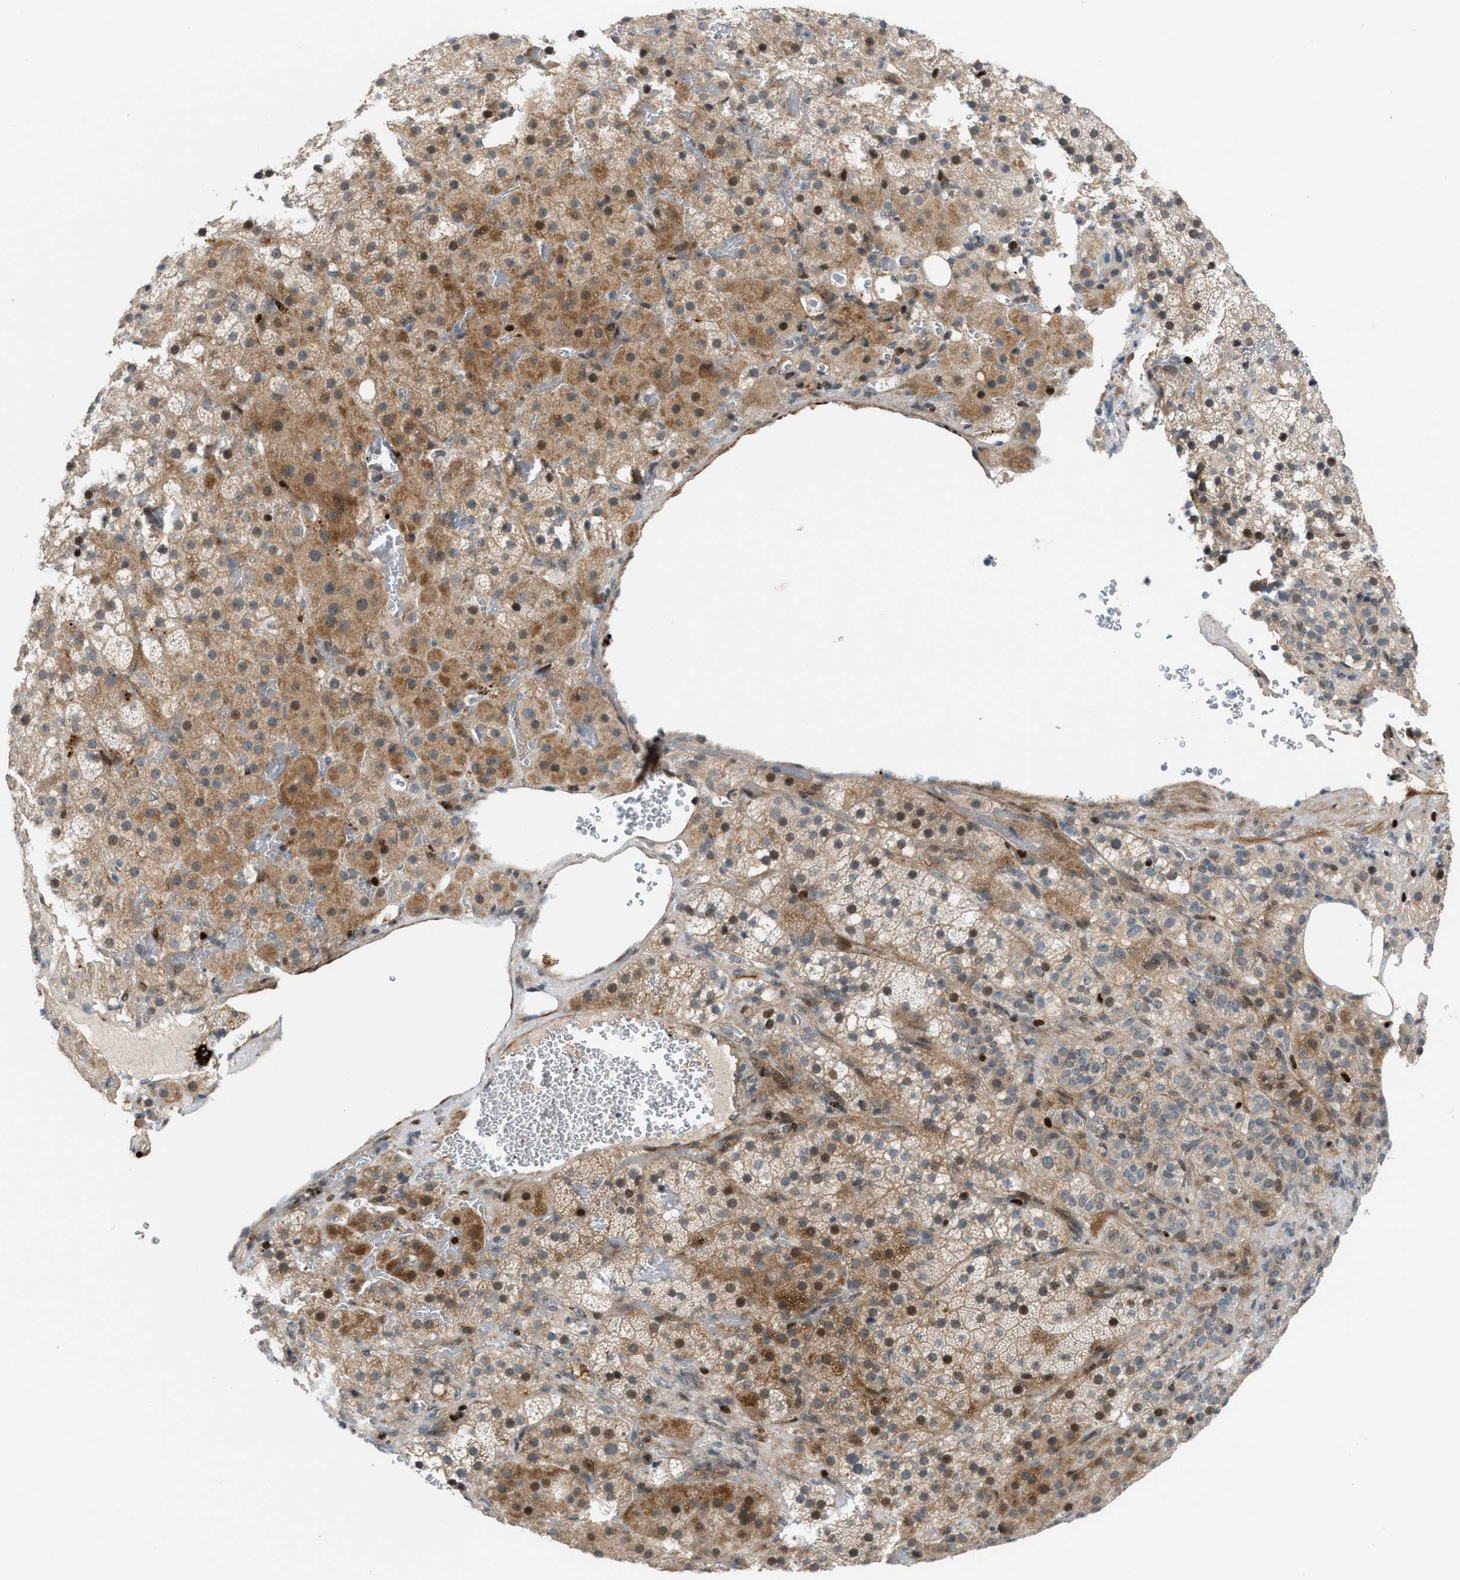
{"staining": {"intensity": "moderate", "quantity": ">75%", "location": "cytoplasmic/membranous,nuclear"}, "tissue": "adrenal gland", "cell_type": "Glandular cells", "image_type": "normal", "snomed": [{"axis": "morphology", "description": "Normal tissue, NOS"}, {"axis": "topography", "description": "Adrenal gland"}], "caption": "A medium amount of moderate cytoplasmic/membranous,nuclear positivity is identified in approximately >75% of glandular cells in unremarkable adrenal gland. Immunohistochemistry (ihc) stains the protein of interest in brown and the nuclei are stained blue.", "gene": "ZNF276", "patient": {"sex": "female", "age": 59}}